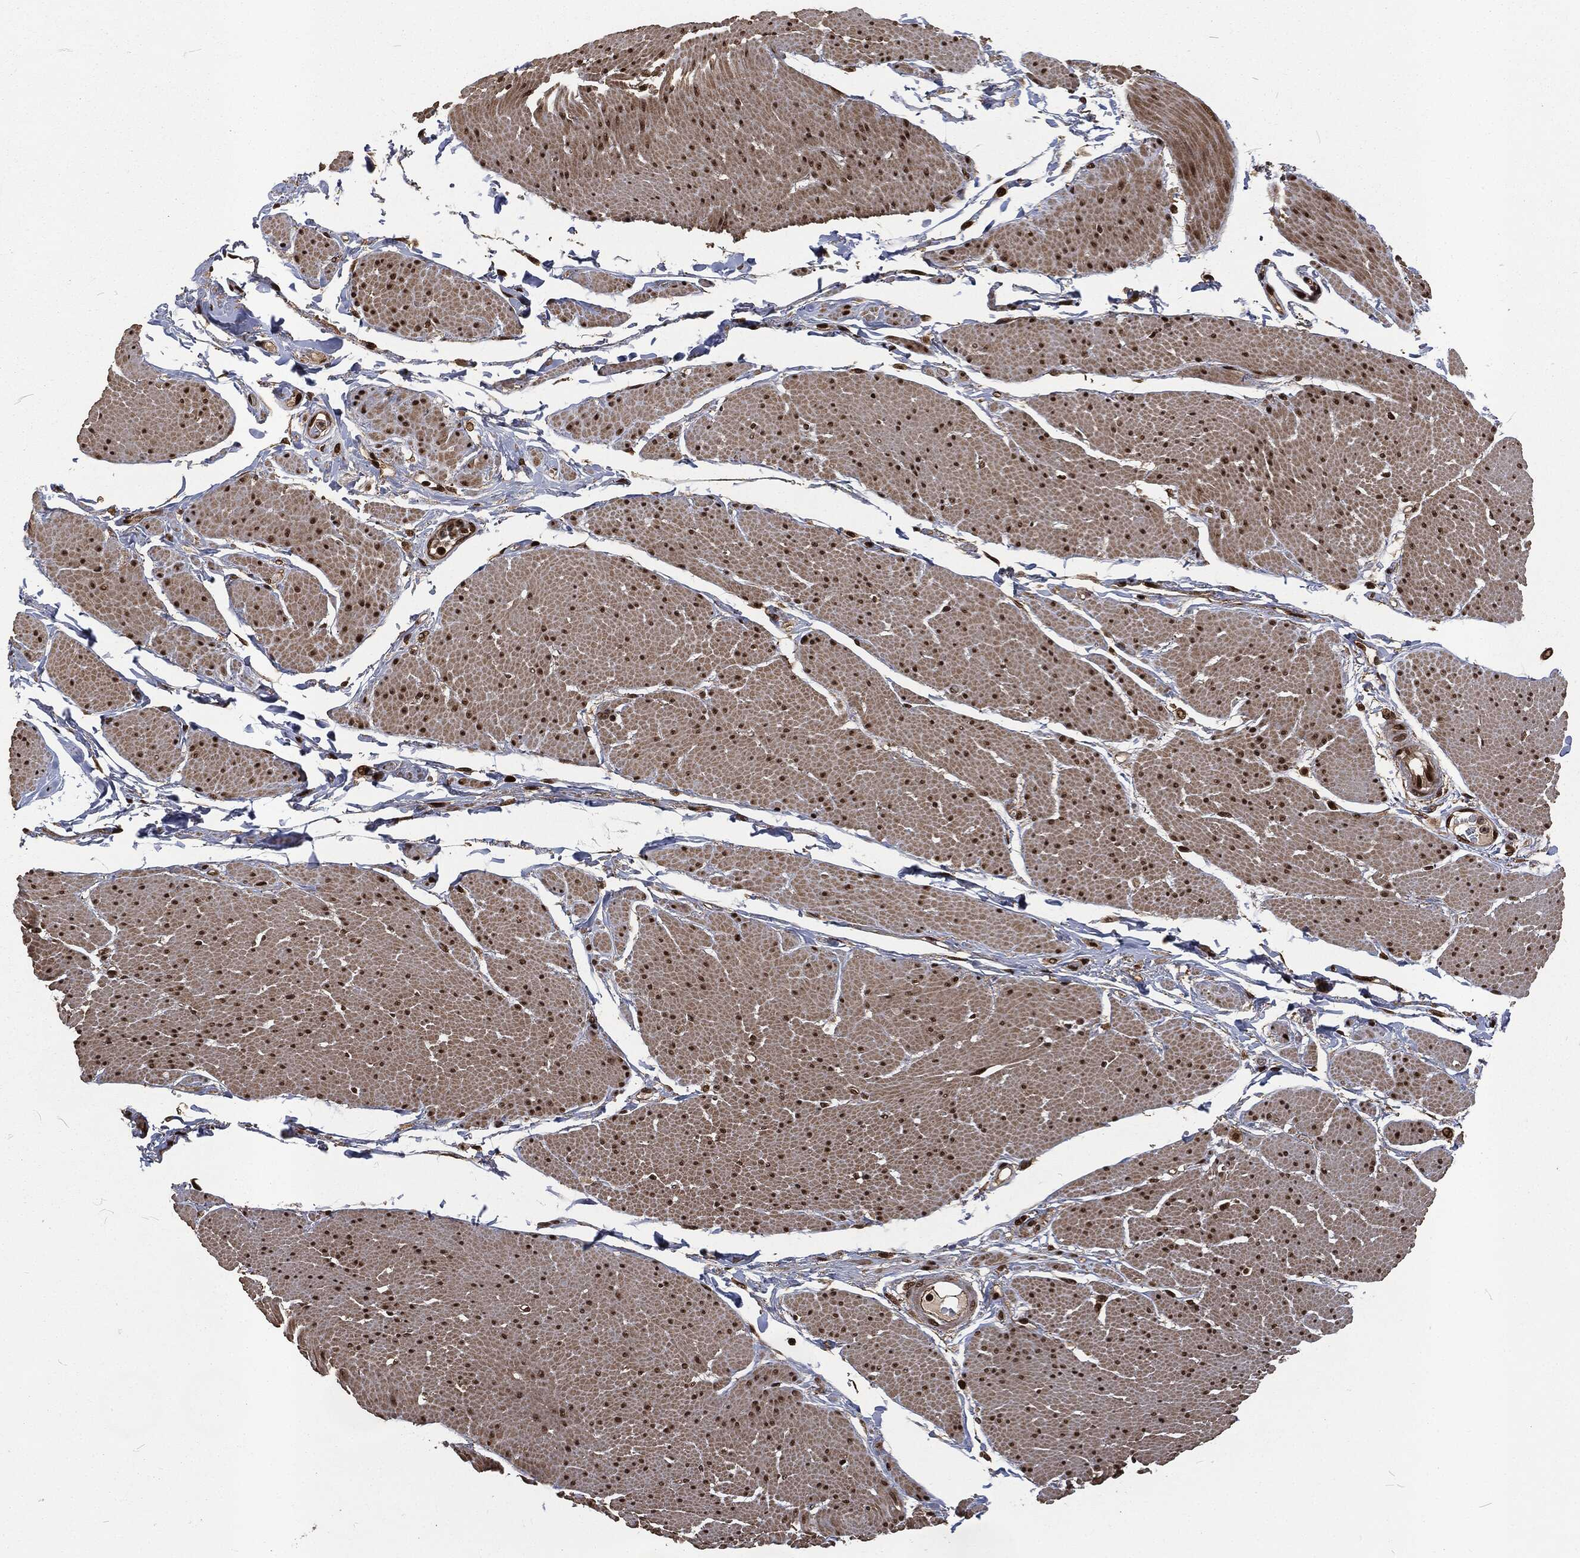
{"staining": {"intensity": "strong", "quantity": ">75%", "location": "nuclear"}, "tissue": "smooth muscle", "cell_type": "Smooth muscle cells", "image_type": "normal", "snomed": [{"axis": "morphology", "description": "Normal tissue, NOS"}, {"axis": "topography", "description": "Smooth muscle"}, {"axis": "topography", "description": "Anal"}], "caption": "DAB (3,3'-diaminobenzidine) immunohistochemical staining of benign human smooth muscle shows strong nuclear protein staining in approximately >75% of smooth muscle cells.", "gene": "NGRN", "patient": {"sex": "male", "age": 83}}